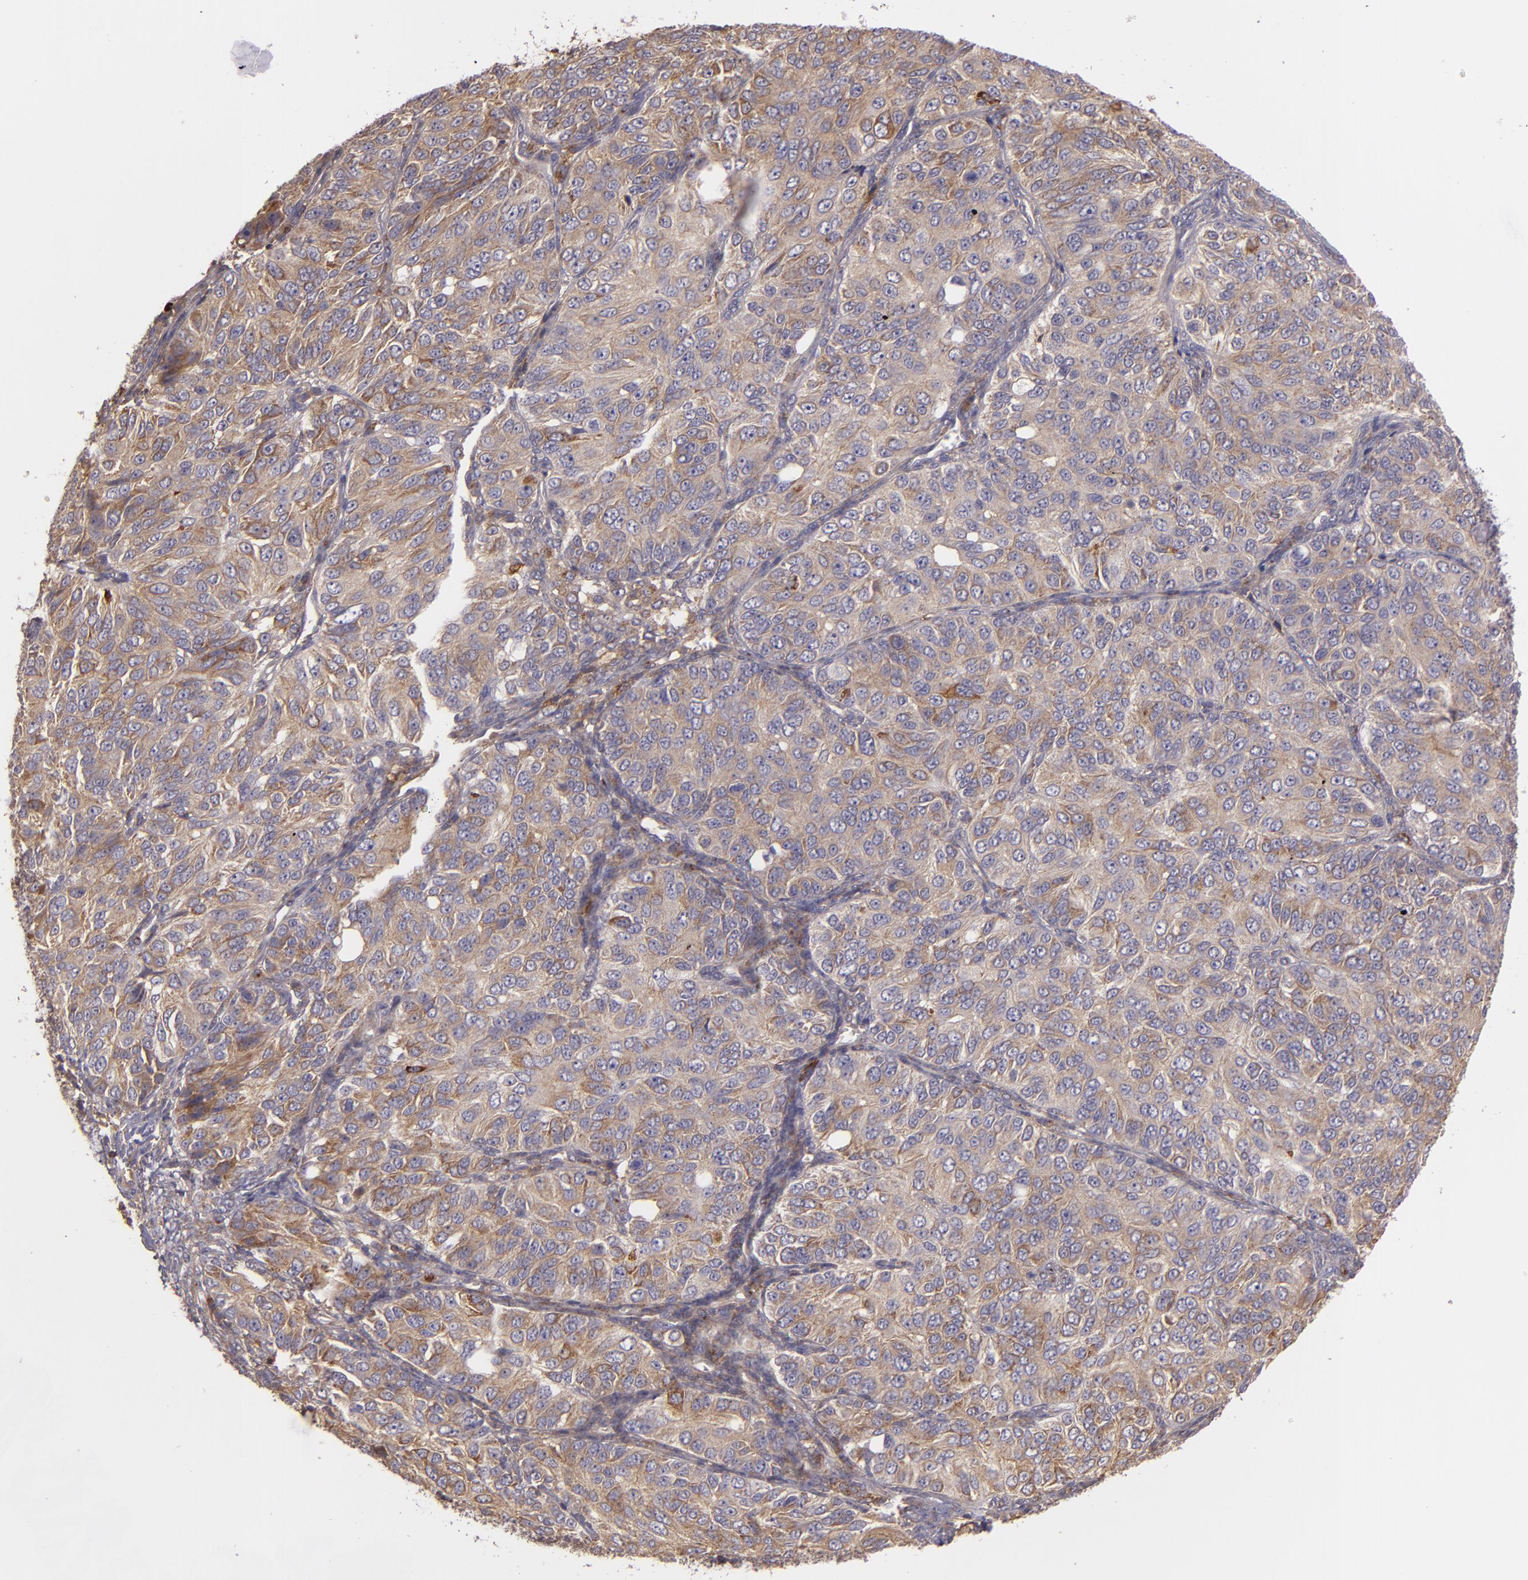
{"staining": {"intensity": "moderate", "quantity": ">75%", "location": "cytoplasmic/membranous"}, "tissue": "ovarian cancer", "cell_type": "Tumor cells", "image_type": "cancer", "snomed": [{"axis": "morphology", "description": "Carcinoma, endometroid"}, {"axis": "topography", "description": "Ovary"}], "caption": "Ovarian cancer stained for a protein (brown) exhibits moderate cytoplasmic/membranous positive expression in approximately >75% of tumor cells.", "gene": "ECE1", "patient": {"sex": "female", "age": 51}}